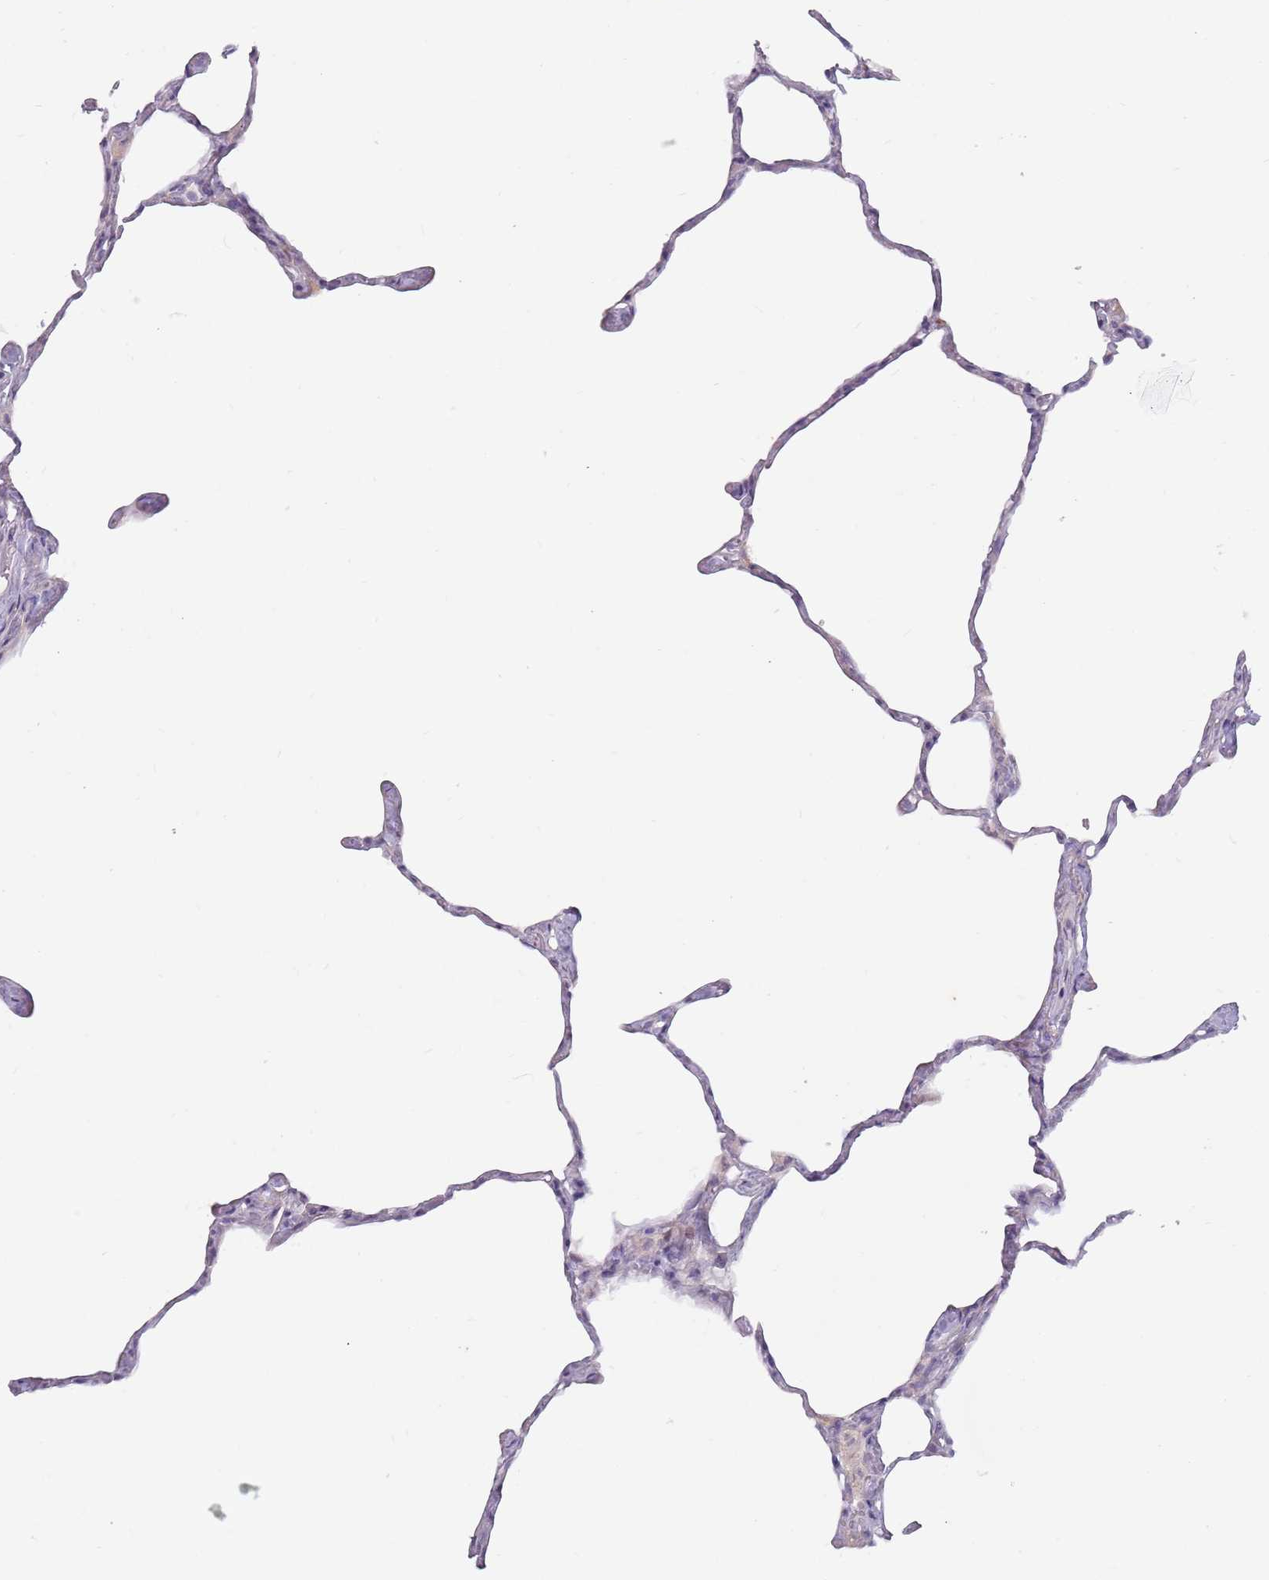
{"staining": {"intensity": "negative", "quantity": "none", "location": "none"}, "tissue": "lung", "cell_type": "Alveolar cells", "image_type": "normal", "snomed": [{"axis": "morphology", "description": "Normal tissue, NOS"}, {"axis": "topography", "description": "Lung"}], "caption": "Immunohistochemistry (IHC) of unremarkable human lung demonstrates no staining in alveolar cells. (Stains: DAB IHC with hematoxylin counter stain, Microscopy: brightfield microscopy at high magnification).", "gene": "DXO", "patient": {"sex": "male", "age": 65}}